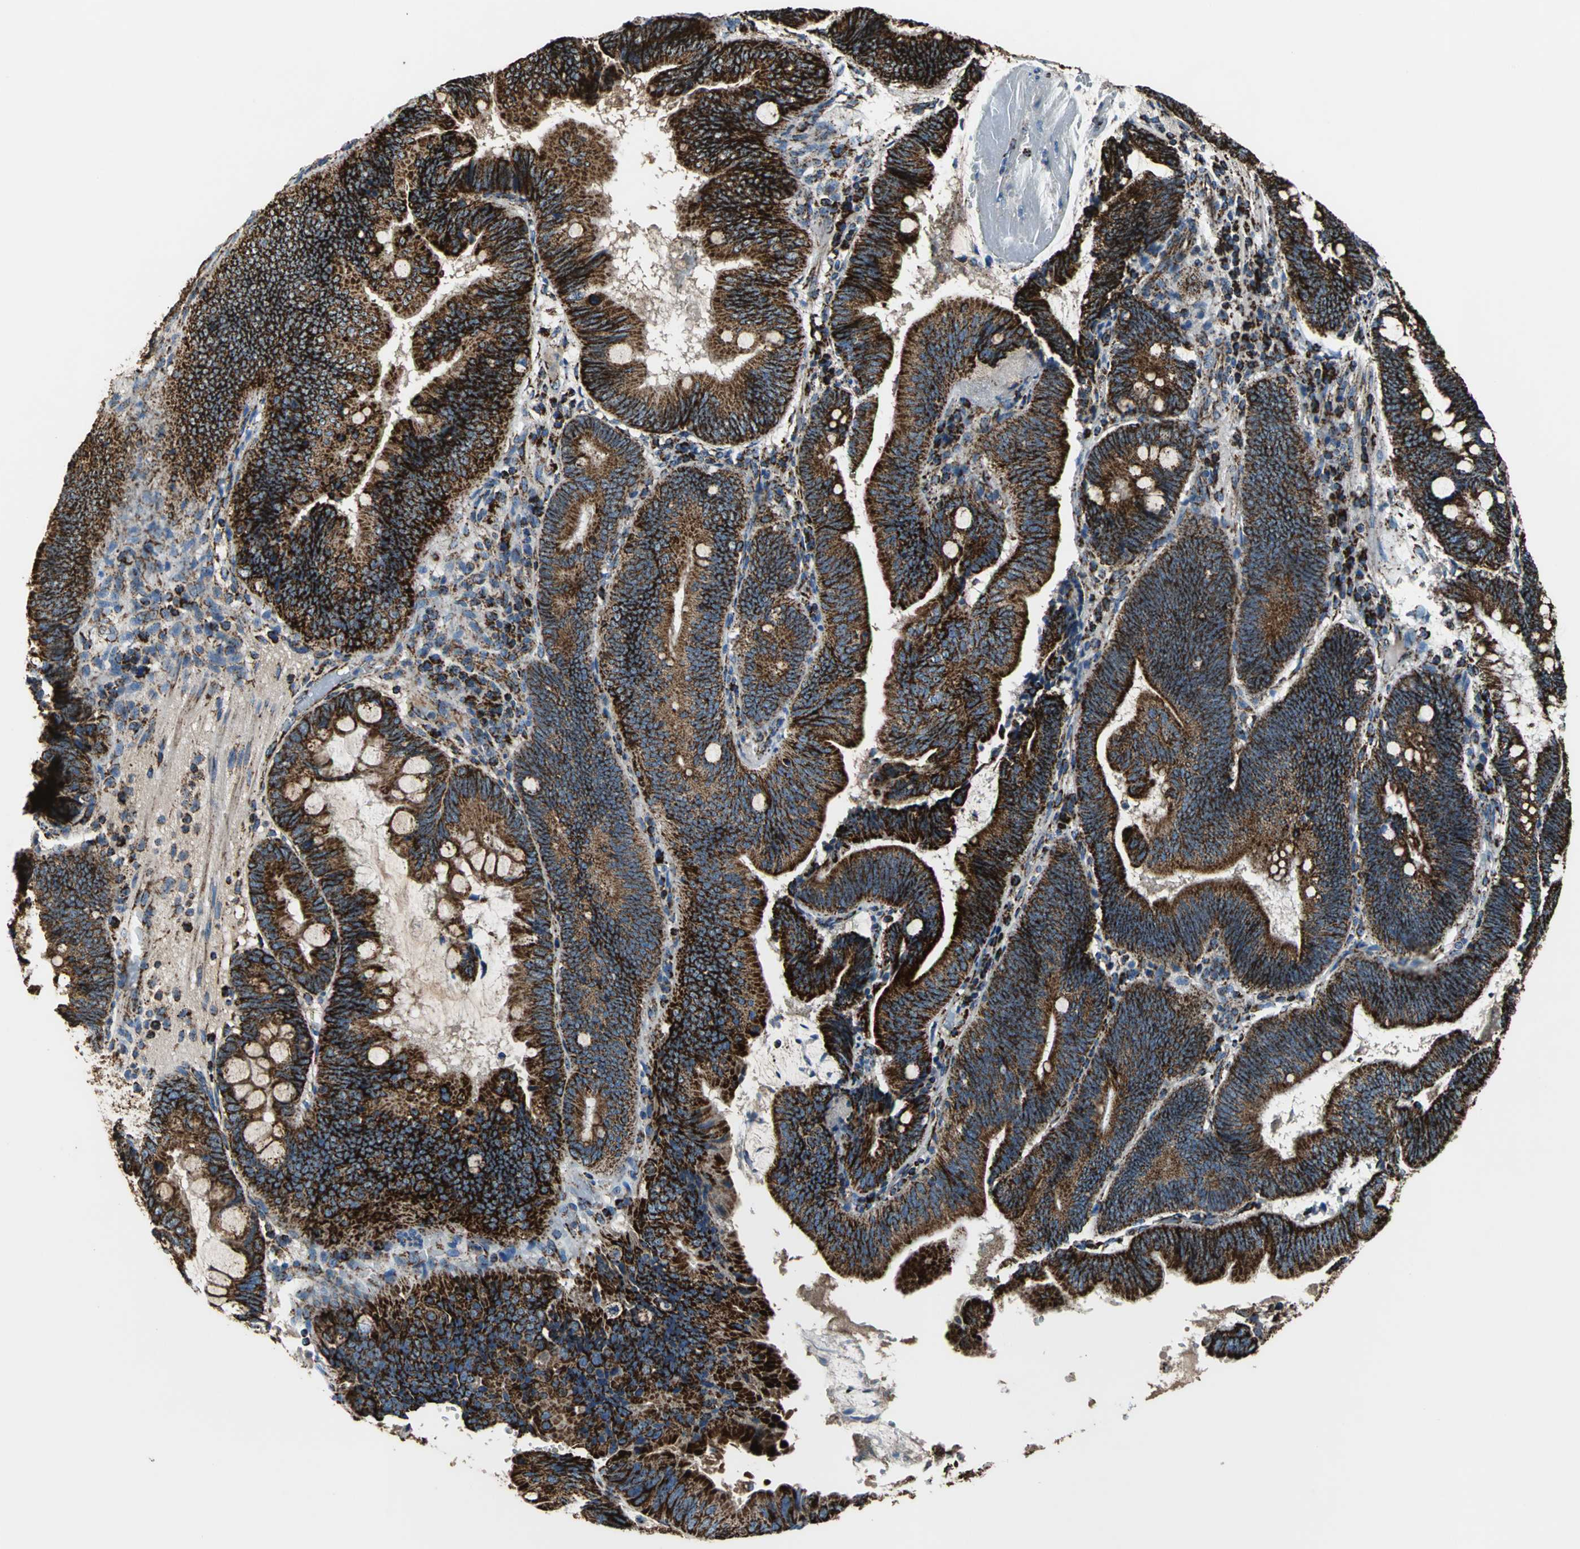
{"staining": {"intensity": "strong", "quantity": ">75%", "location": "cytoplasmic/membranous"}, "tissue": "pancreatic cancer", "cell_type": "Tumor cells", "image_type": "cancer", "snomed": [{"axis": "morphology", "description": "Adenocarcinoma, NOS"}, {"axis": "topography", "description": "Pancreas"}], "caption": "Immunohistochemistry (DAB) staining of adenocarcinoma (pancreatic) demonstrates strong cytoplasmic/membranous protein staining in approximately >75% of tumor cells. (DAB (3,3'-diaminobenzidine) IHC, brown staining for protein, blue staining for nuclei).", "gene": "ECH1", "patient": {"sex": "male", "age": 82}}